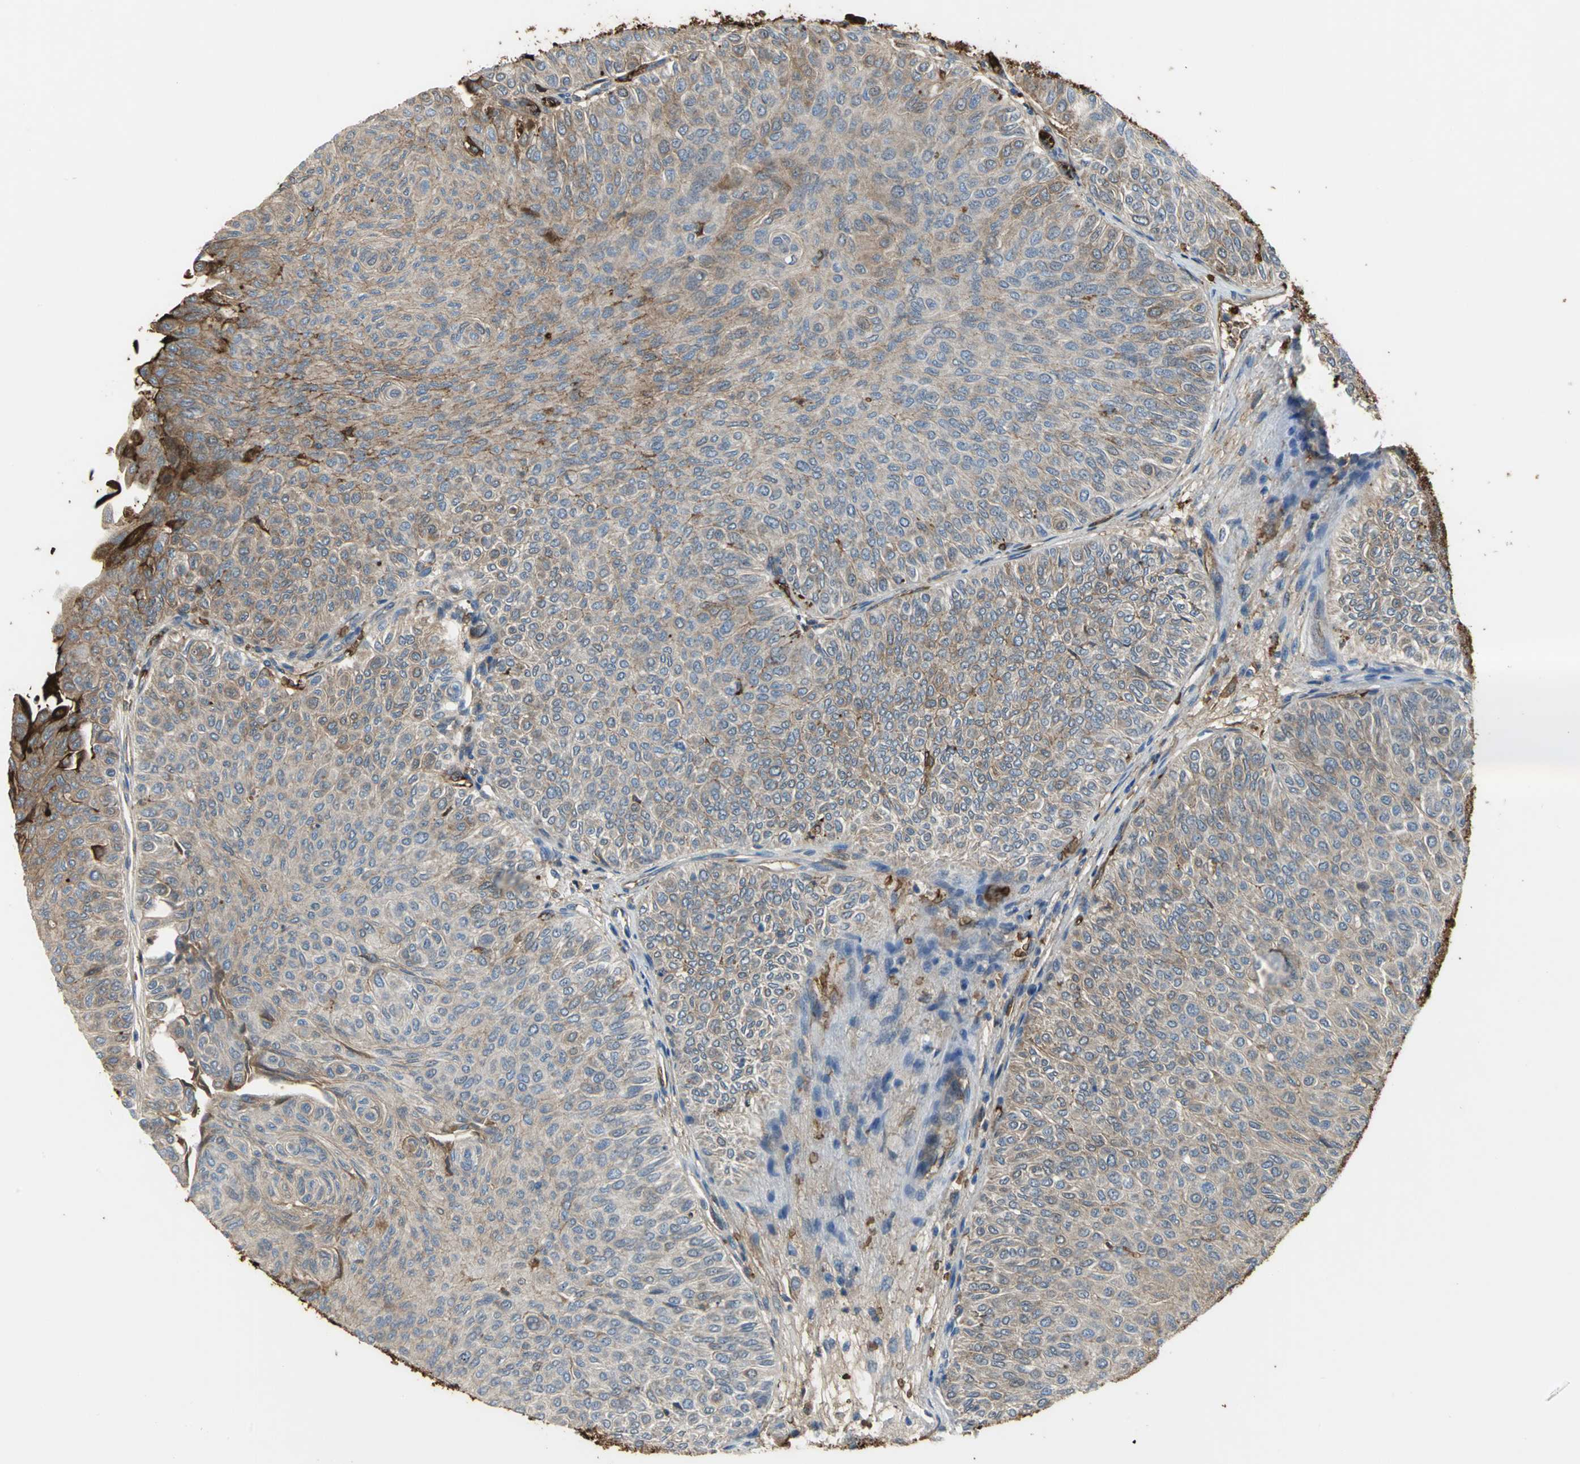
{"staining": {"intensity": "moderate", "quantity": ">75%", "location": "cytoplasmic/membranous"}, "tissue": "urothelial cancer", "cell_type": "Tumor cells", "image_type": "cancer", "snomed": [{"axis": "morphology", "description": "Urothelial carcinoma, Low grade"}, {"axis": "topography", "description": "Urinary bladder"}], "caption": "Immunohistochemical staining of urothelial carcinoma (low-grade) demonstrates medium levels of moderate cytoplasmic/membranous expression in about >75% of tumor cells.", "gene": "TREM1", "patient": {"sex": "male", "age": 78}}